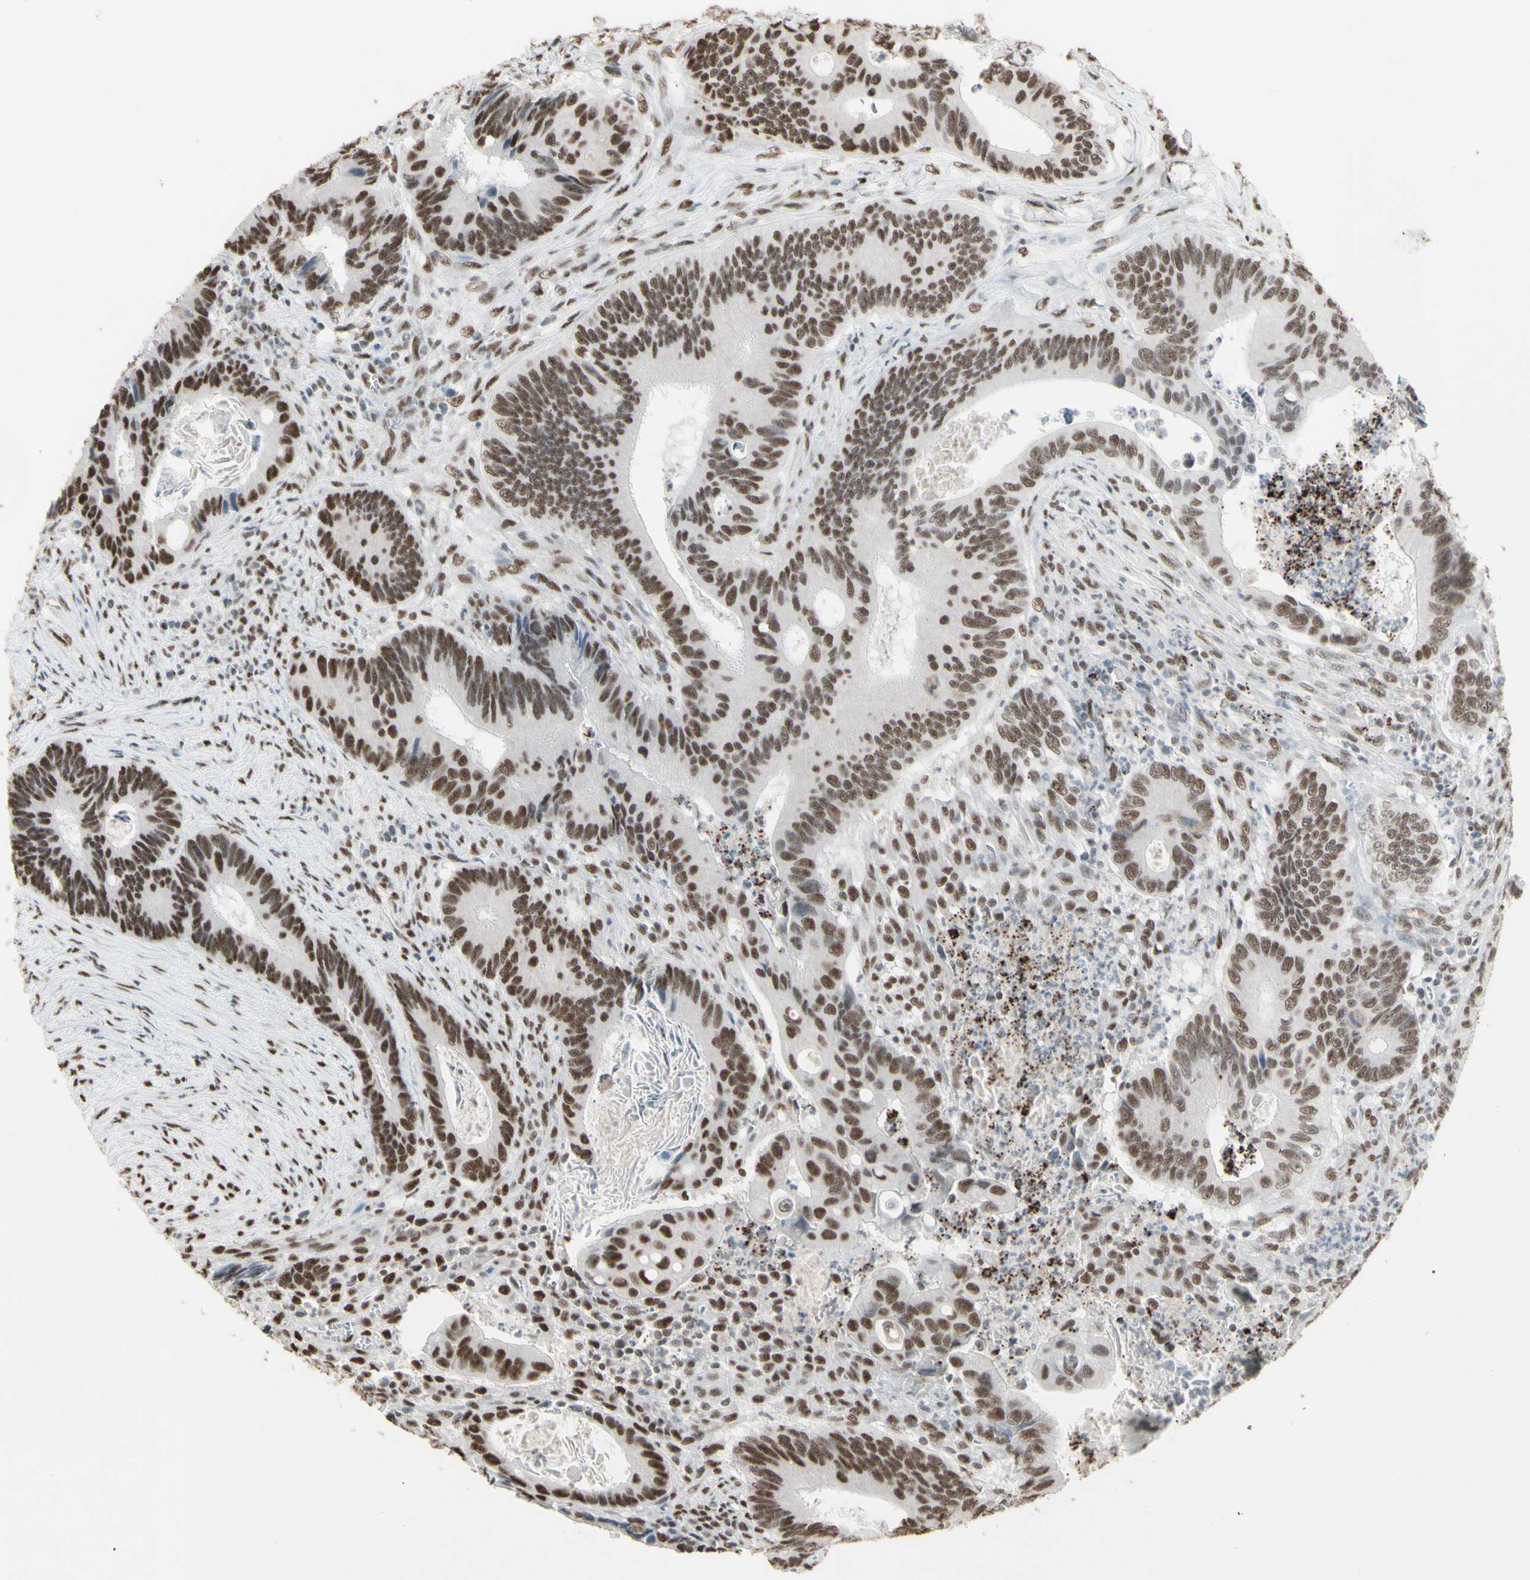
{"staining": {"intensity": "moderate", "quantity": ">75%", "location": "nuclear"}, "tissue": "colorectal cancer", "cell_type": "Tumor cells", "image_type": "cancer", "snomed": [{"axis": "morphology", "description": "Inflammation, NOS"}, {"axis": "morphology", "description": "Adenocarcinoma, NOS"}, {"axis": "topography", "description": "Colon"}], "caption": "Tumor cells show moderate nuclear expression in approximately >75% of cells in adenocarcinoma (colorectal).", "gene": "TRIM28", "patient": {"sex": "male", "age": 72}}